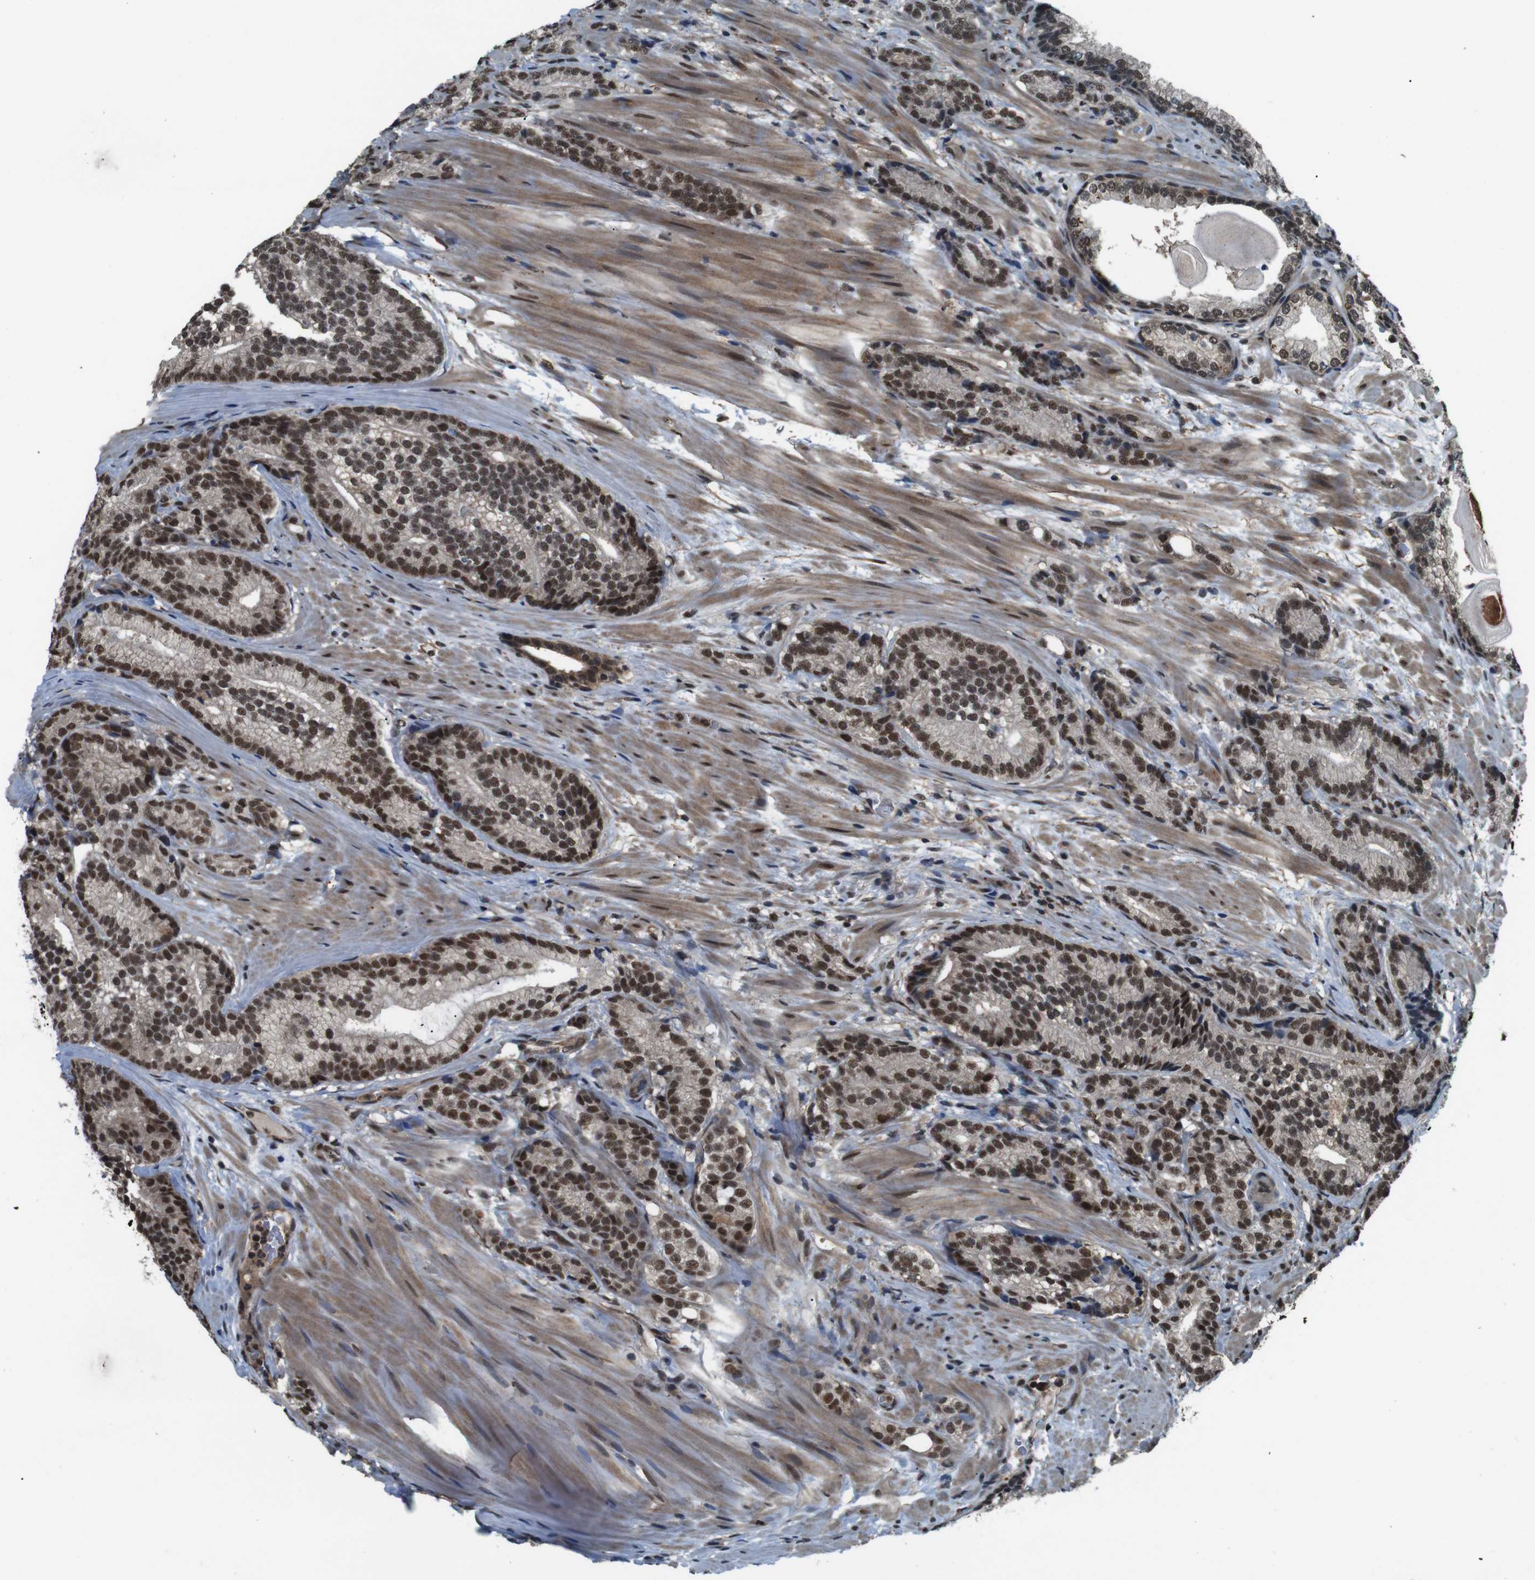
{"staining": {"intensity": "strong", "quantity": ">75%", "location": "nuclear"}, "tissue": "prostate cancer", "cell_type": "Tumor cells", "image_type": "cancer", "snomed": [{"axis": "morphology", "description": "Adenocarcinoma, High grade"}, {"axis": "topography", "description": "Prostate"}], "caption": "Tumor cells show strong nuclear staining in about >75% of cells in prostate adenocarcinoma (high-grade). (Brightfield microscopy of DAB IHC at high magnification).", "gene": "NR4A2", "patient": {"sex": "male", "age": 61}}